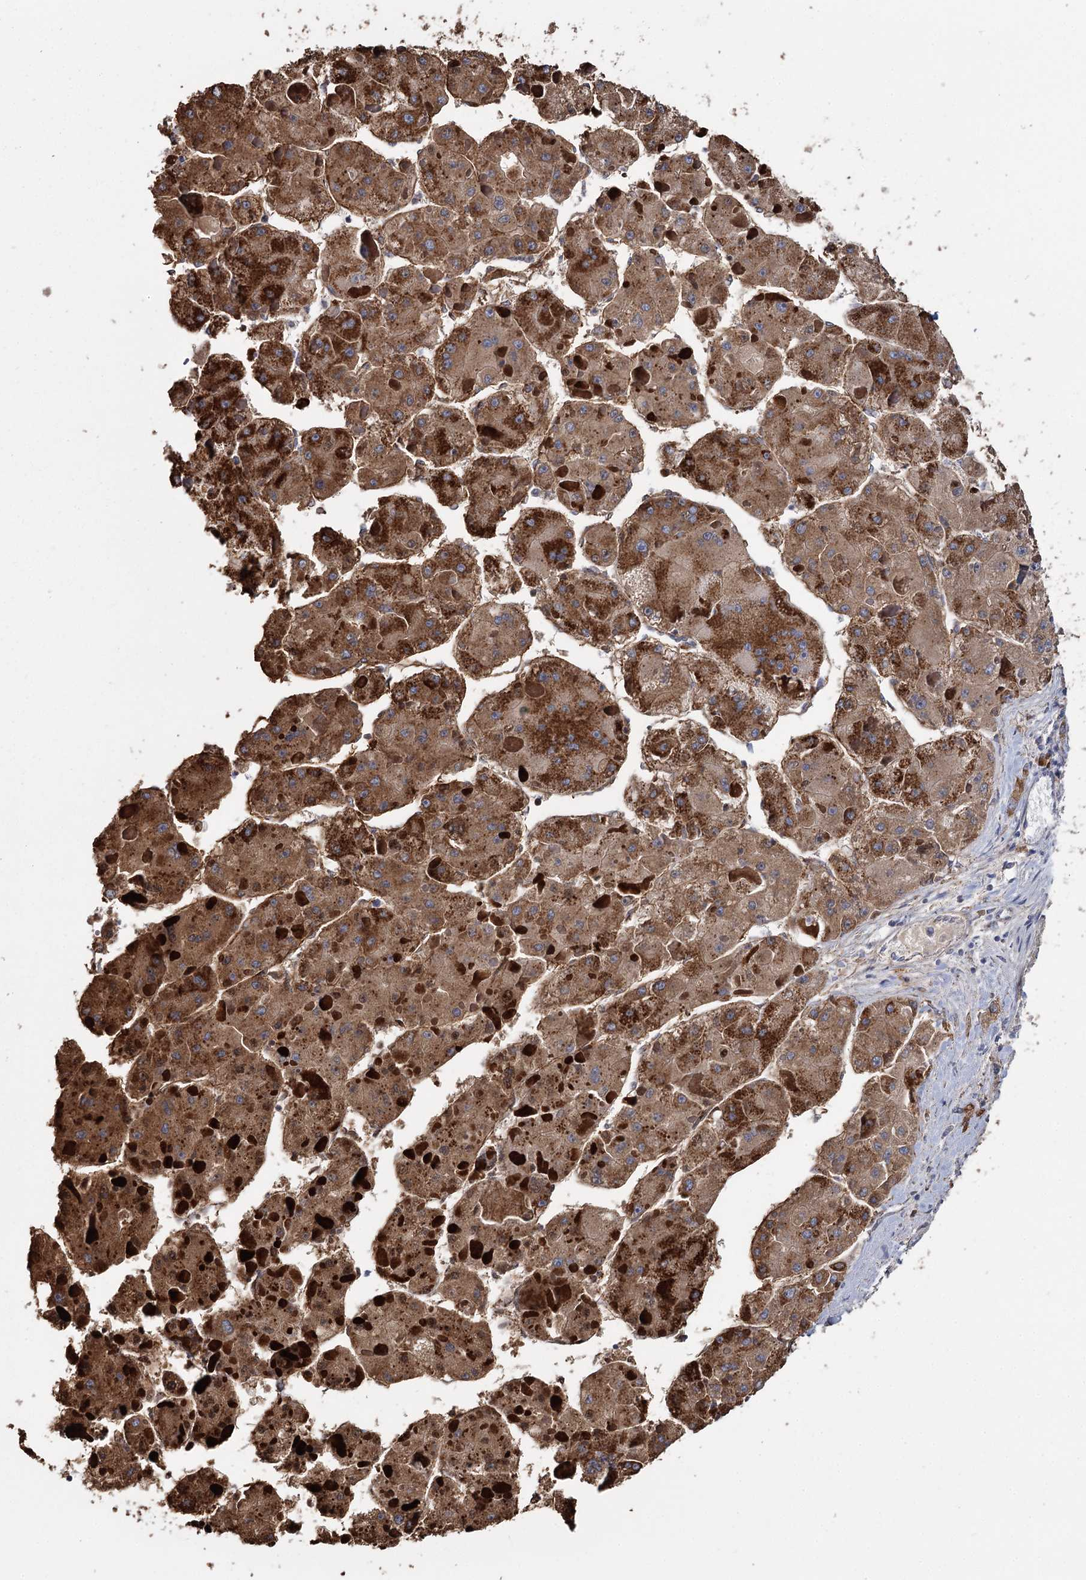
{"staining": {"intensity": "strong", "quantity": ">75%", "location": "cytoplasmic/membranous"}, "tissue": "liver cancer", "cell_type": "Tumor cells", "image_type": "cancer", "snomed": [{"axis": "morphology", "description": "Carcinoma, Hepatocellular, NOS"}, {"axis": "topography", "description": "Liver"}], "caption": "Liver cancer was stained to show a protein in brown. There is high levels of strong cytoplasmic/membranous positivity in about >75% of tumor cells.", "gene": "MRPL44", "patient": {"sex": "female", "age": 73}}